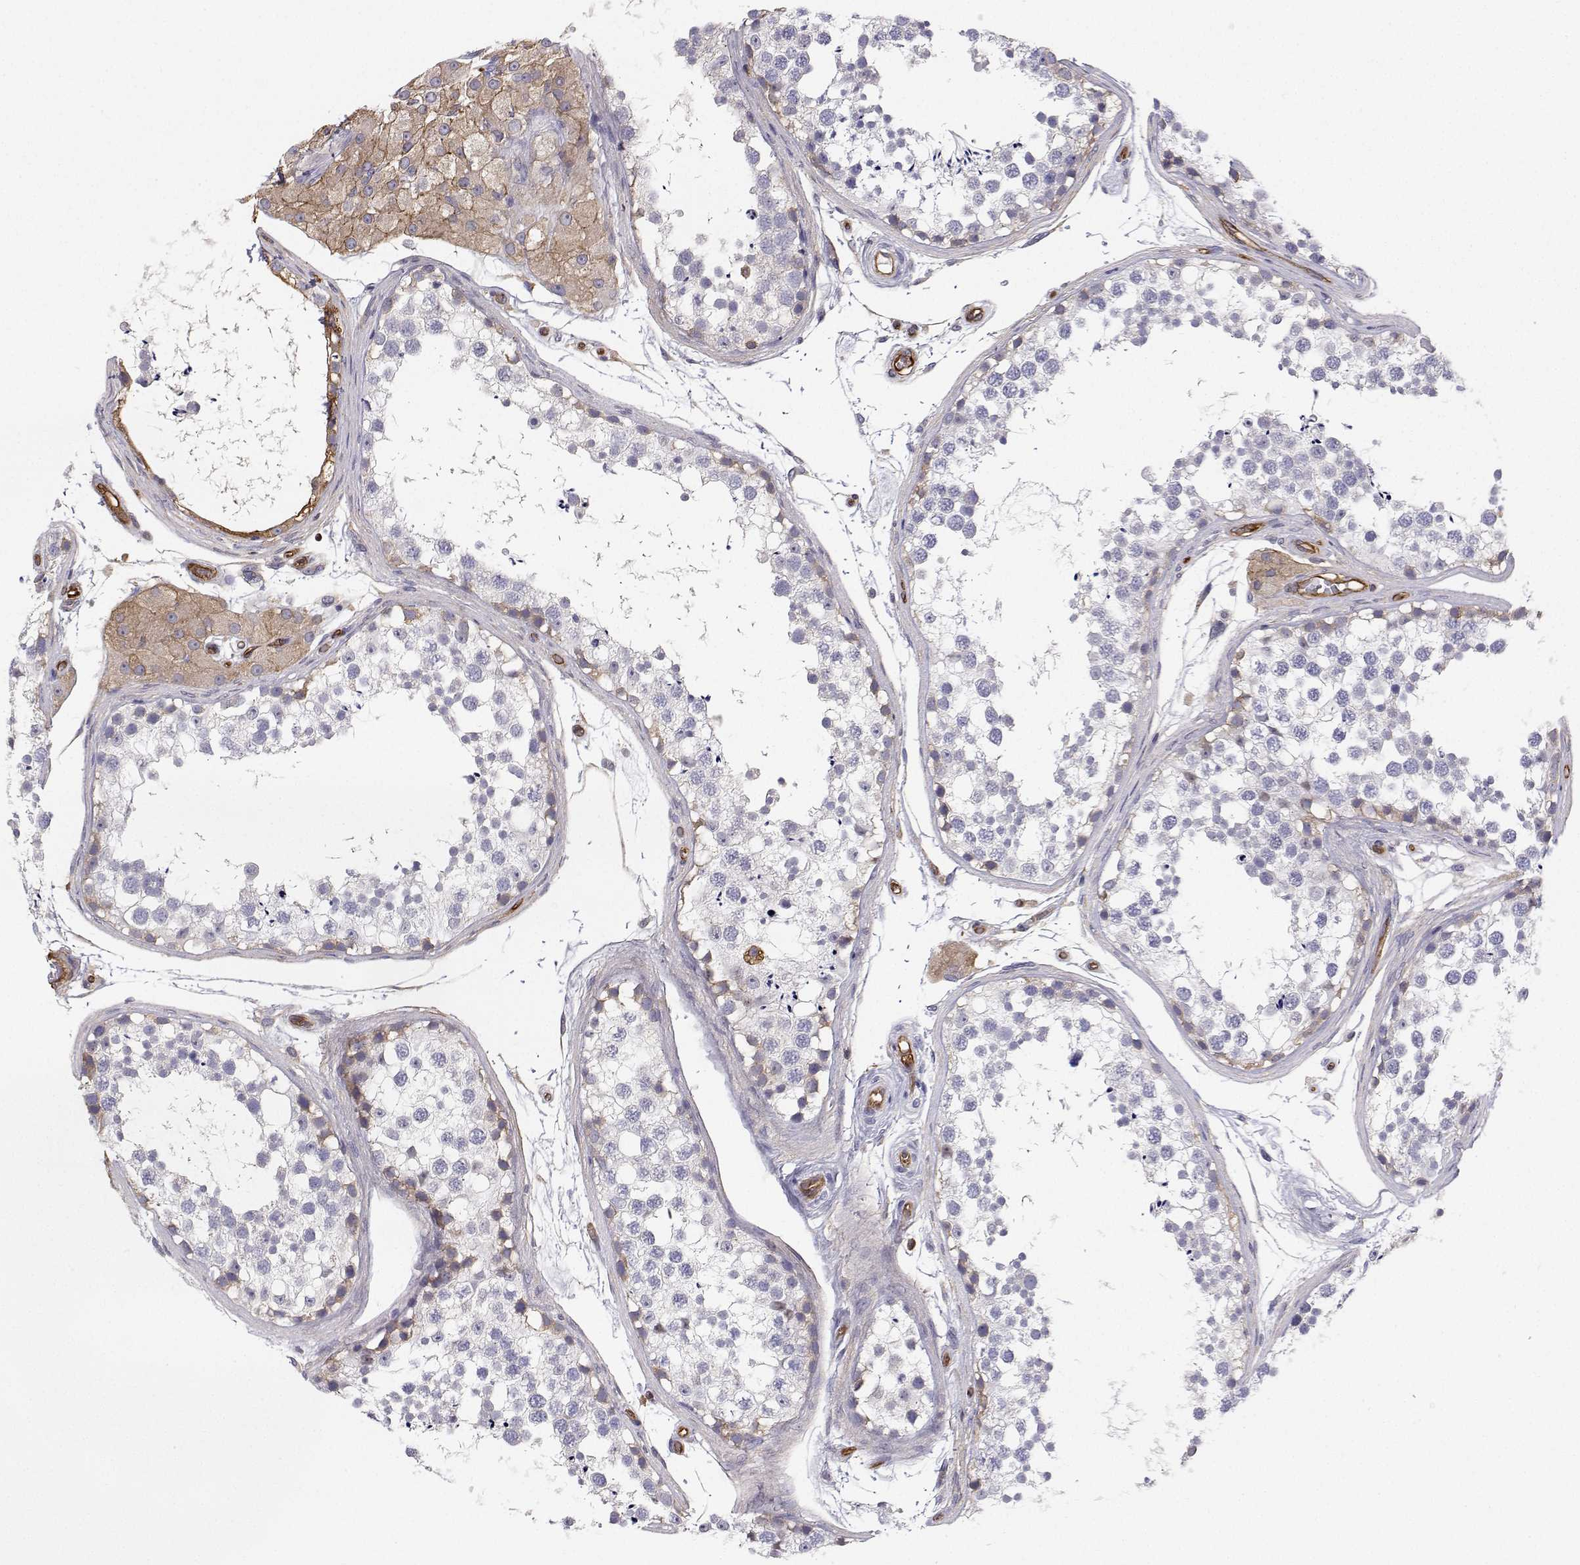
{"staining": {"intensity": "moderate", "quantity": "<25%", "location": "cytoplasmic/membranous"}, "tissue": "testis", "cell_type": "Cells in seminiferous ducts", "image_type": "normal", "snomed": [{"axis": "morphology", "description": "Normal tissue, NOS"}, {"axis": "morphology", "description": "Seminoma, NOS"}, {"axis": "topography", "description": "Testis"}], "caption": "Immunohistochemistry (IHC) of normal human testis demonstrates low levels of moderate cytoplasmic/membranous expression in about <25% of cells in seminiferous ducts. The protein of interest is stained brown, and the nuclei are stained in blue (DAB (3,3'-diaminobenzidine) IHC with brightfield microscopy, high magnification).", "gene": "MYH9", "patient": {"sex": "male", "age": 65}}